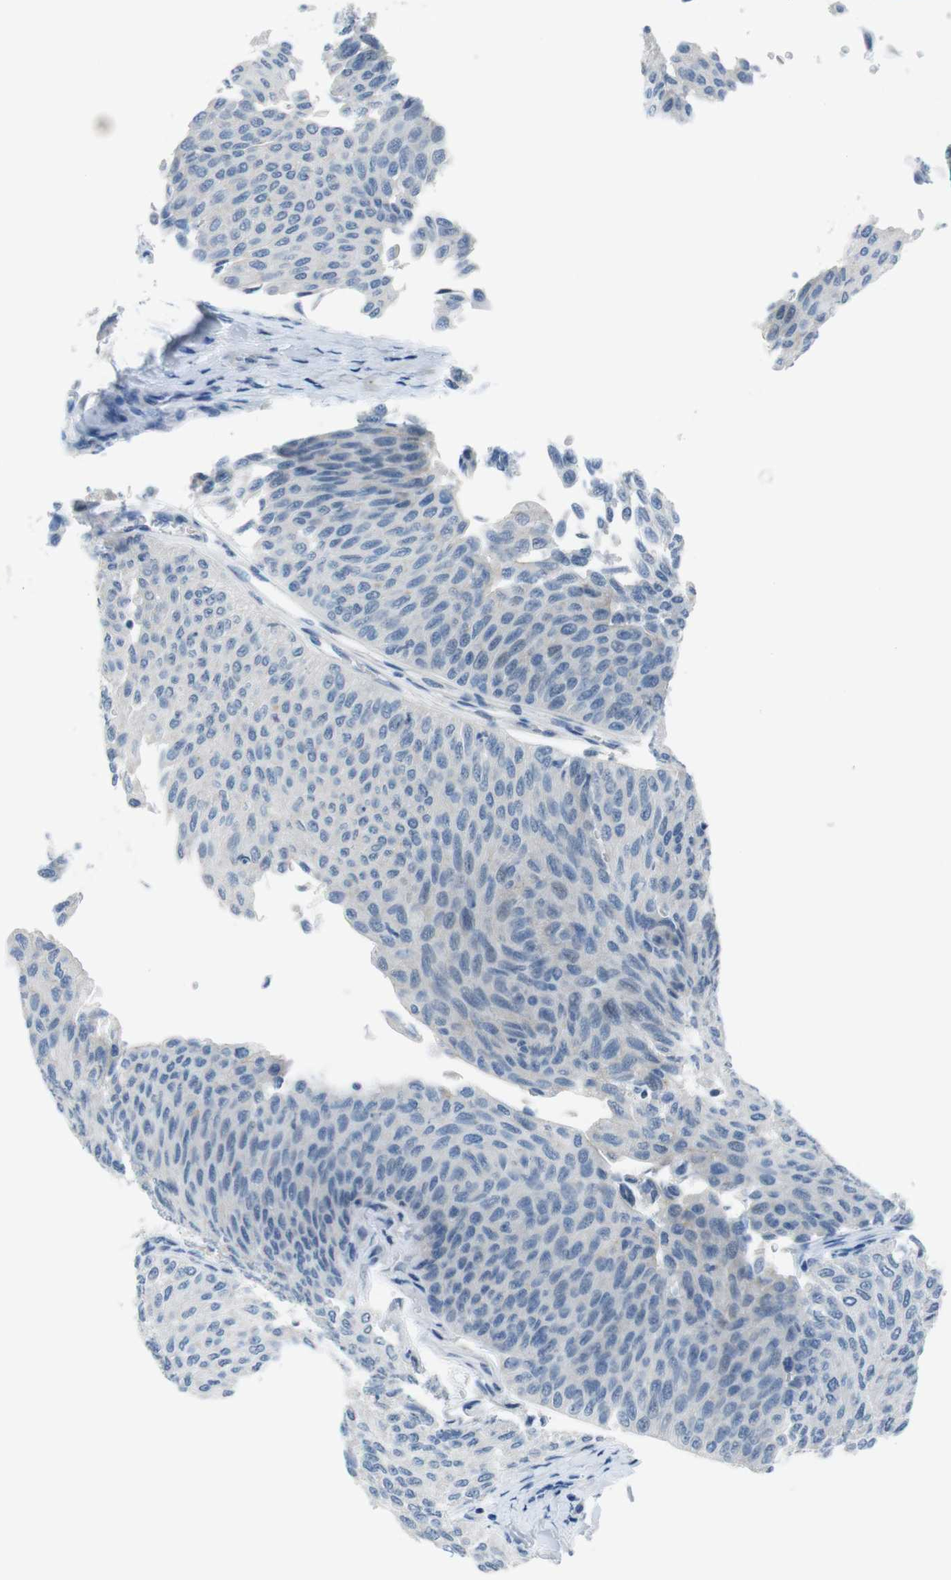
{"staining": {"intensity": "negative", "quantity": "none", "location": "none"}, "tissue": "urothelial cancer", "cell_type": "Tumor cells", "image_type": "cancer", "snomed": [{"axis": "morphology", "description": "Urothelial carcinoma, Low grade"}, {"axis": "topography", "description": "Urinary bladder"}], "caption": "This is a photomicrograph of immunohistochemistry (IHC) staining of urothelial cancer, which shows no positivity in tumor cells.", "gene": "HRH2", "patient": {"sex": "male", "age": 78}}